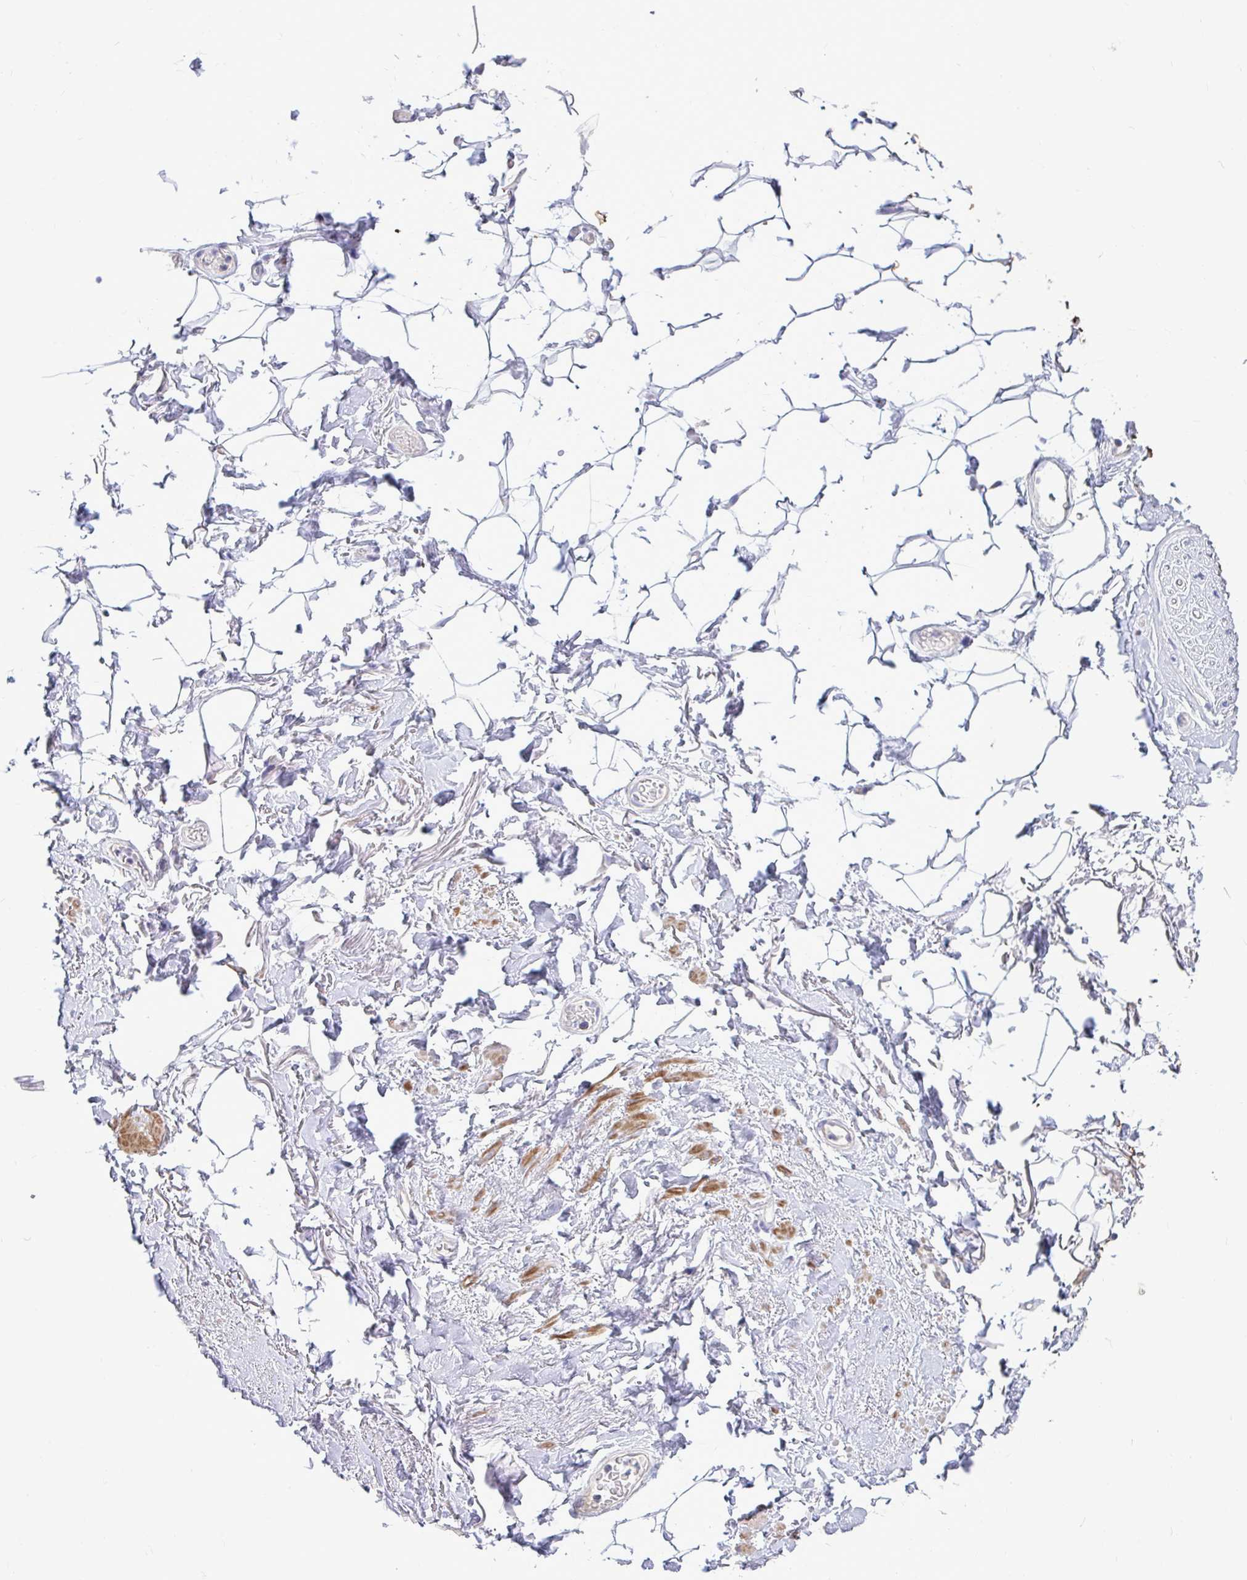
{"staining": {"intensity": "negative", "quantity": "none", "location": "none"}, "tissue": "adipose tissue", "cell_type": "Adipocytes", "image_type": "normal", "snomed": [{"axis": "morphology", "description": "Normal tissue, NOS"}, {"axis": "topography", "description": "Anal"}, {"axis": "topography", "description": "Peripheral nerve tissue"}], "caption": "Photomicrograph shows no protein staining in adipocytes of benign adipose tissue. The staining was performed using DAB (3,3'-diaminobenzidine) to visualize the protein expression in brown, while the nuclei were stained in blue with hematoxylin (Magnification: 20x).", "gene": "TP53I11", "patient": {"sex": "male", "age": 78}}